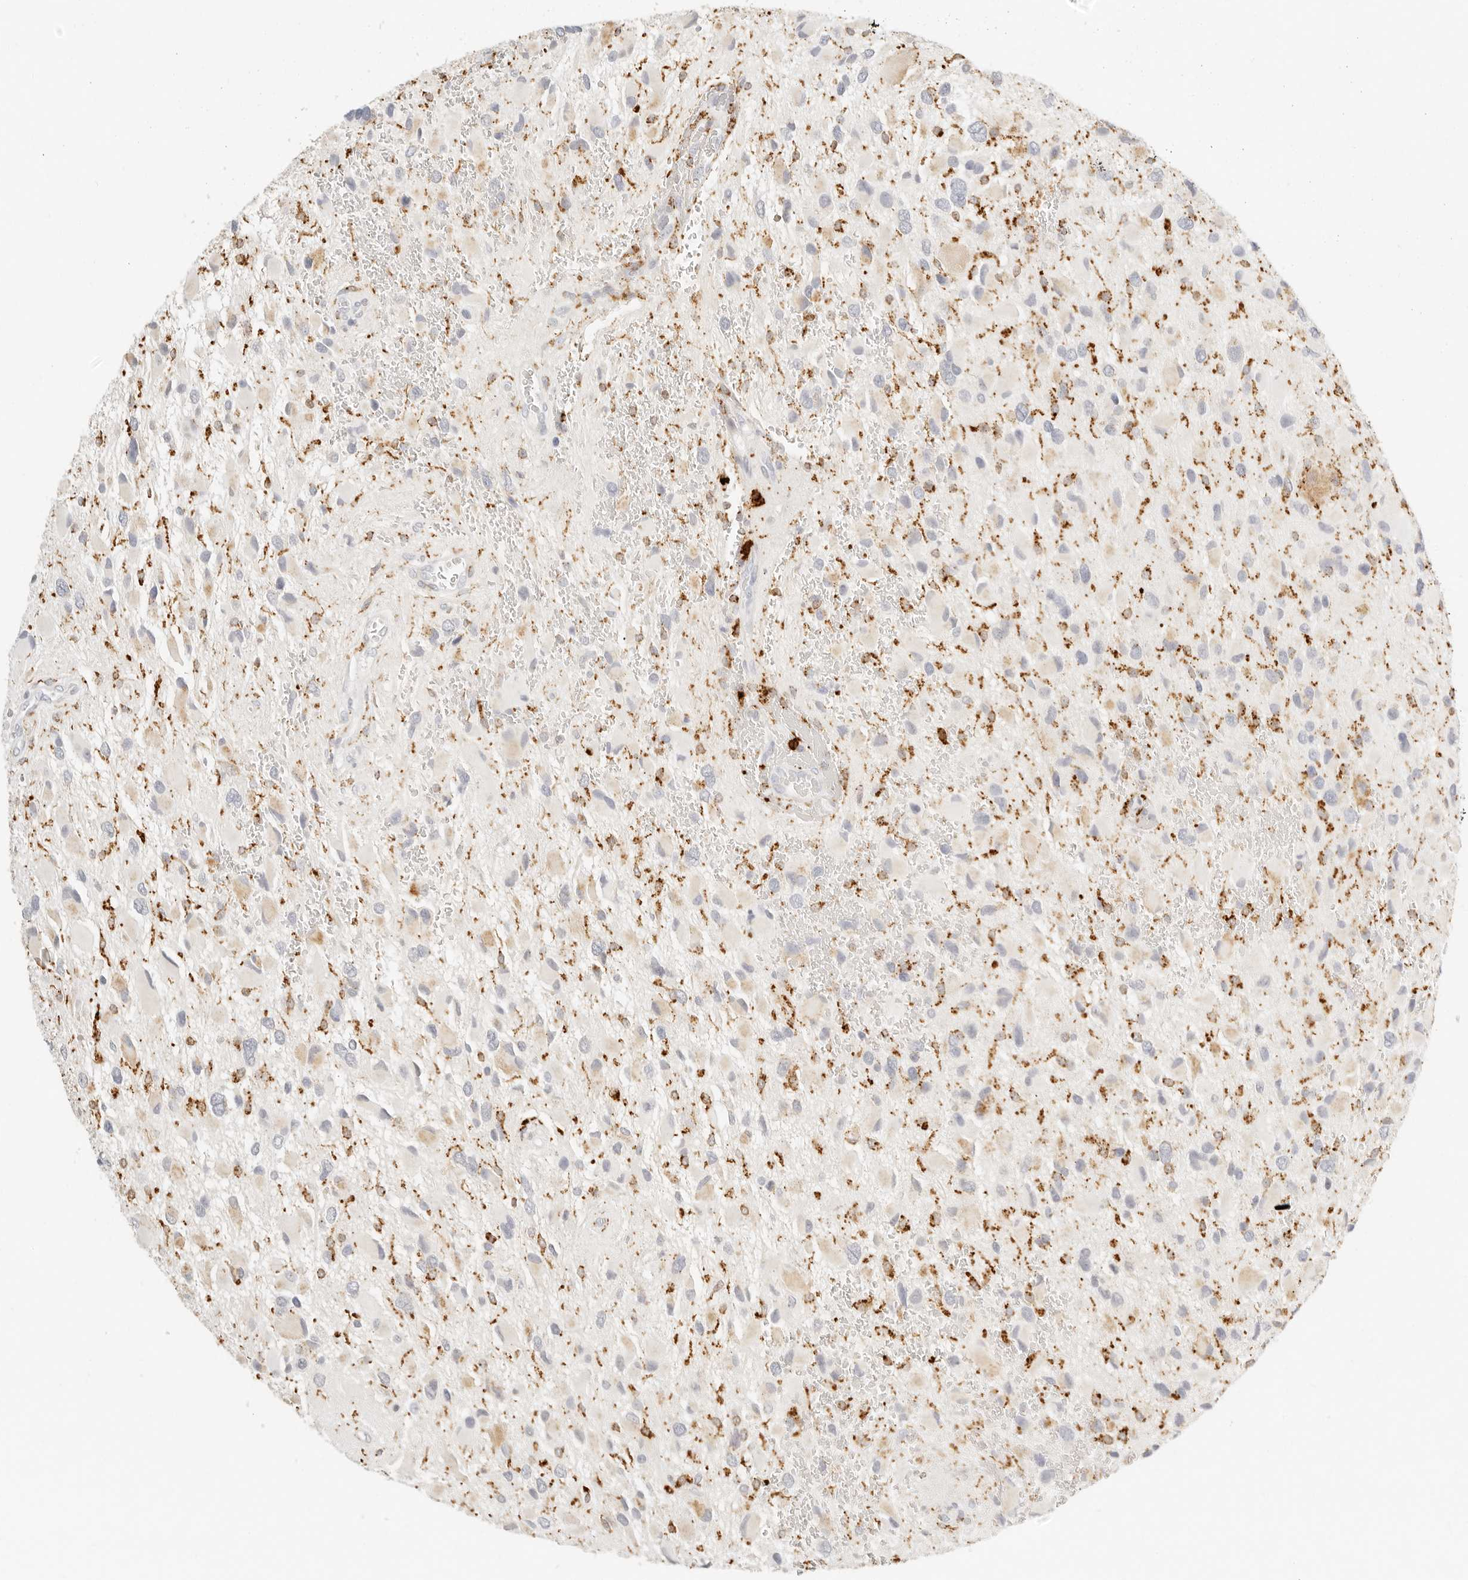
{"staining": {"intensity": "weak", "quantity": "<25%", "location": "cytoplasmic/membranous"}, "tissue": "glioma", "cell_type": "Tumor cells", "image_type": "cancer", "snomed": [{"axis": "morphology", "description": "Glioma, malignant, High grade"}, {"axis": "topography", "description": "Brain"}], "caption": "Tumor cells show no significant positivity in malignant glioma (high-grade).", "gene": "RNASET2", "patient": {"sex": "male", "age": 53}}